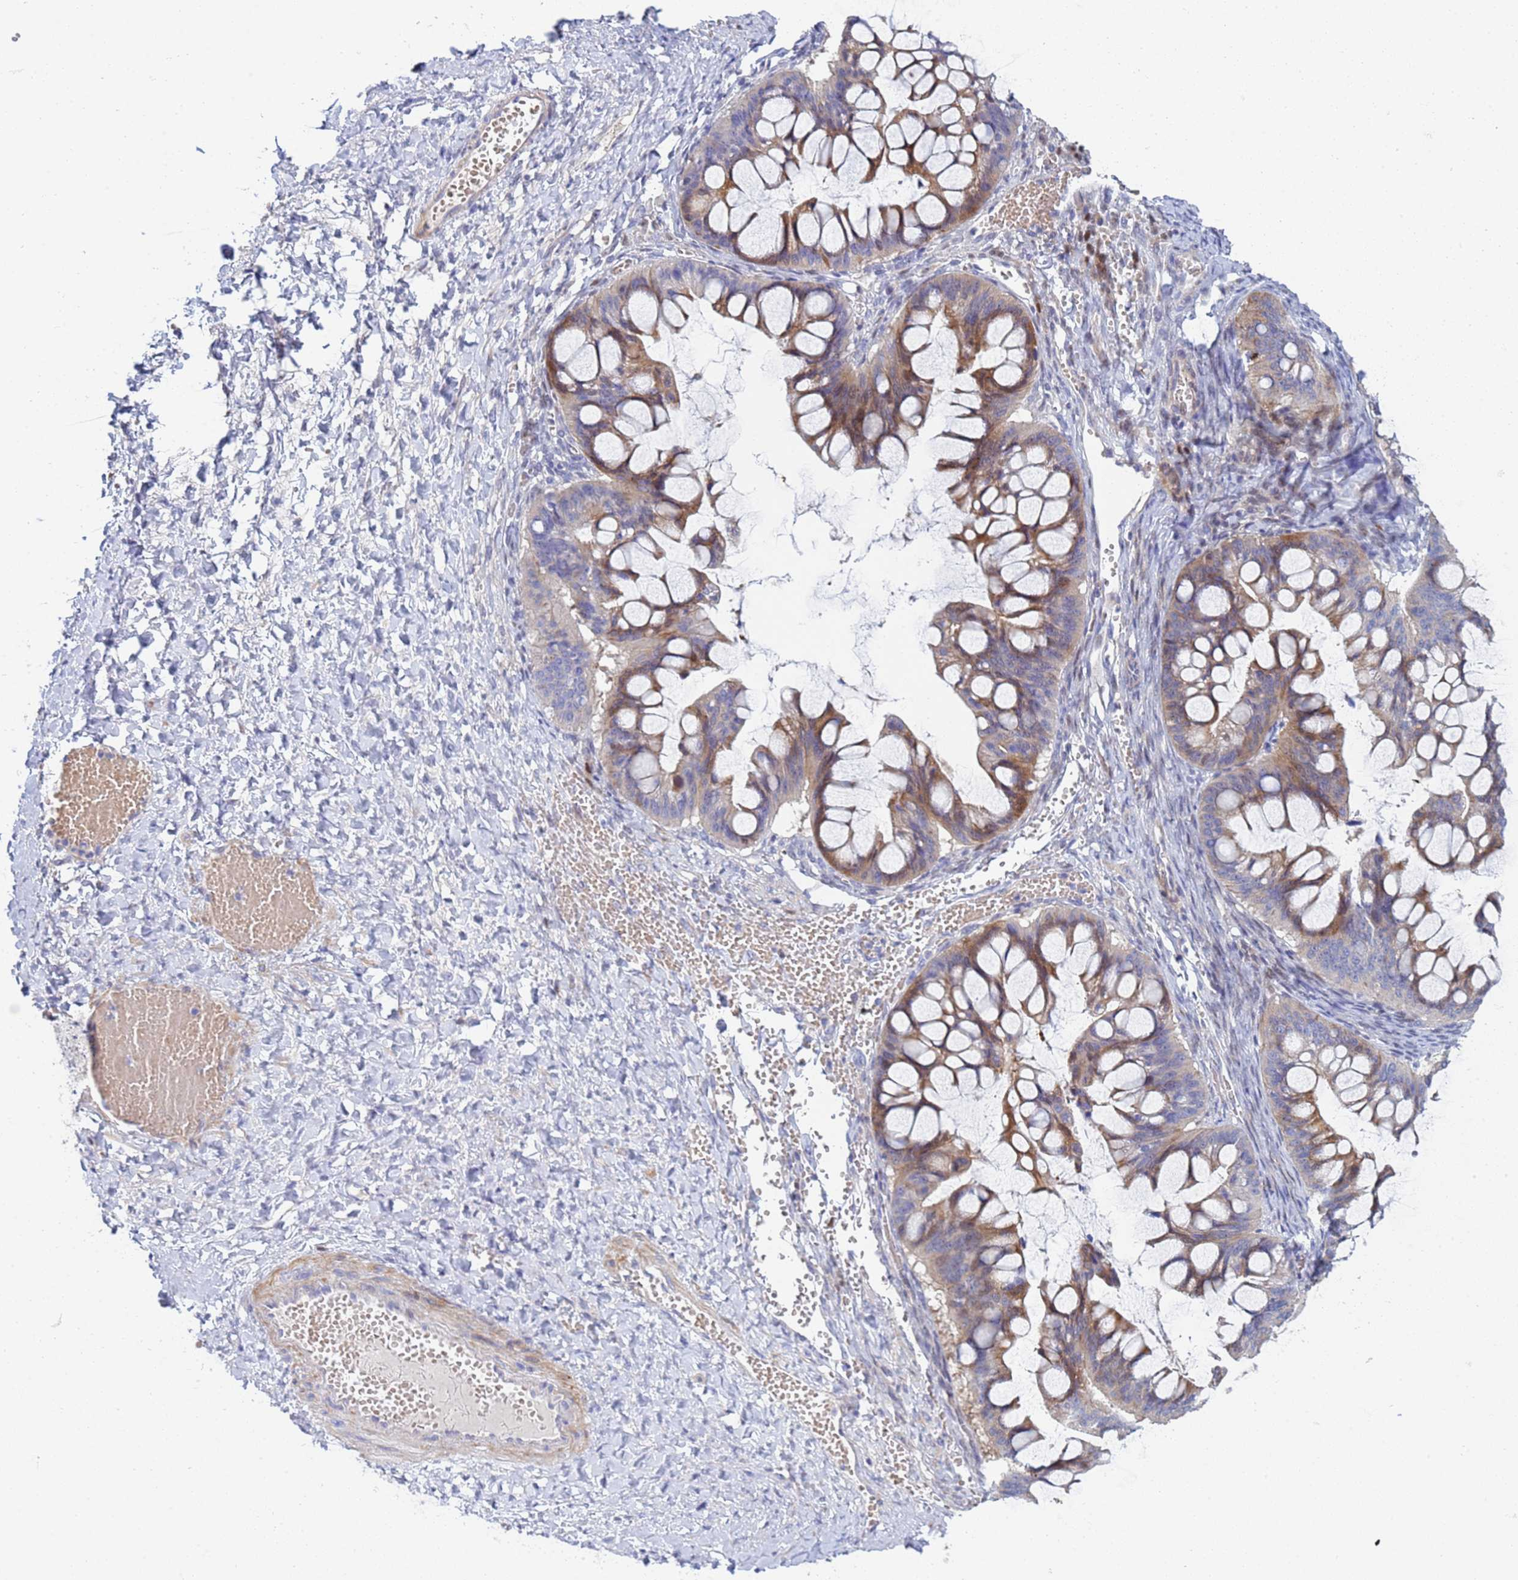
{"staining": {"intensity": "strong", "quantity": "25%-75%", "location": "cytoplasmic/membranous"}, "tissue": "ovarian cancer", "cell_type": "Tumor cells", "image_type": "cancer", "snomed": [{"axis": "morphology", "description": "Cystadenocarcinoma, mucinous, NOS"}, {"axis": "topography", "description": "Ovary"}], "caption": "Human mucinous cystadenocarcinoma (ovarian) stained with a brown dye reveals strong cytoplasmic/membranous positive staining in approximately 25%-75% of tumor cells.", "gene": "PPP6R1", "patient": {"sex": "female", "age": 73}}